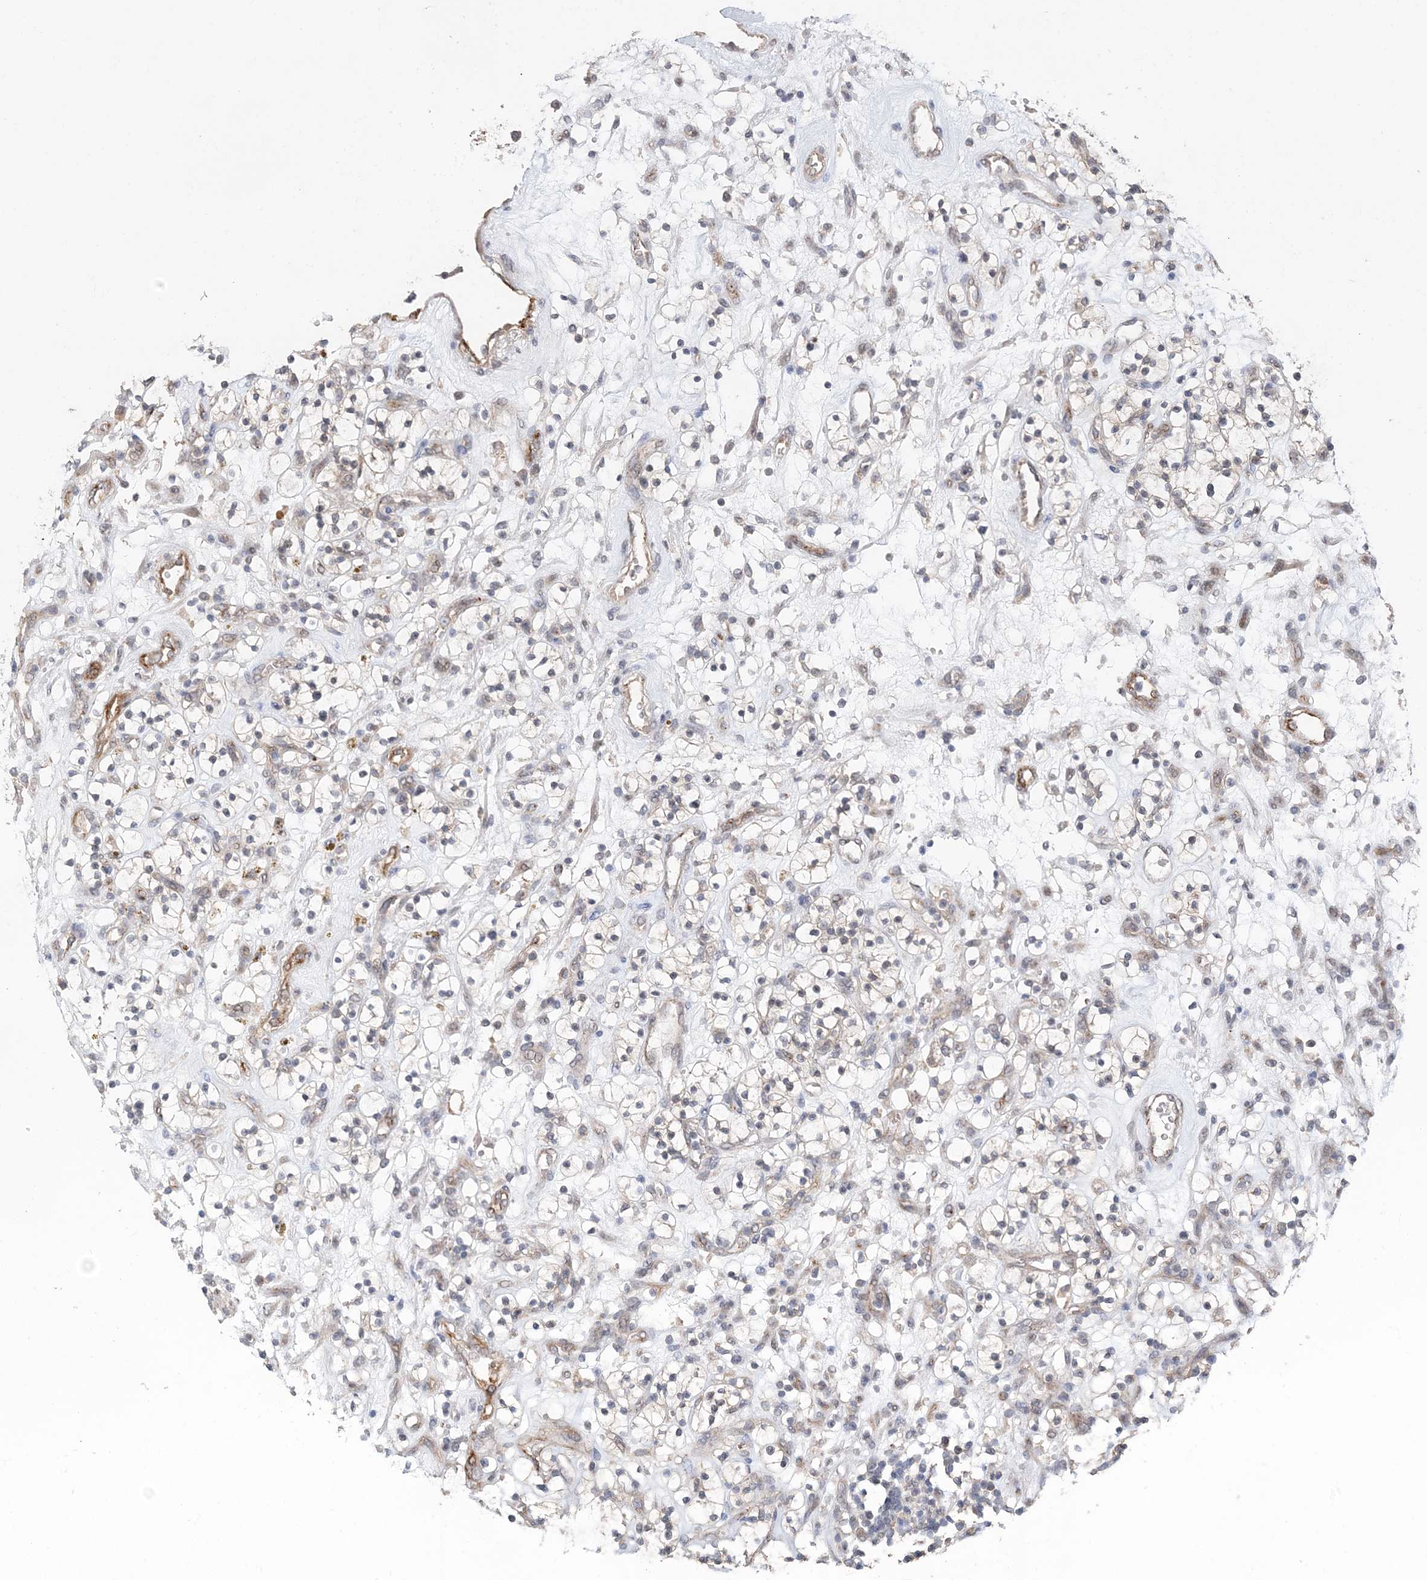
{"staining": {"intensity": "negative", "quantity": "none", "location": "none"}, "tissue": "renal cancer", "cell_type": "Tumor cells", "image_type": "cancer", "snomed": [{"axis": "morphology", "description": "Adenocarcinoma, NOS"}, {"axis": "topography", "description": "Kidney"}], "caption": "Micrograph shows no protein staining in tumor cells of renal cancer (adenocarcinoma) tissue.", "gene": "FBXO38", "patient": {"sex": "female", "age": 57}}